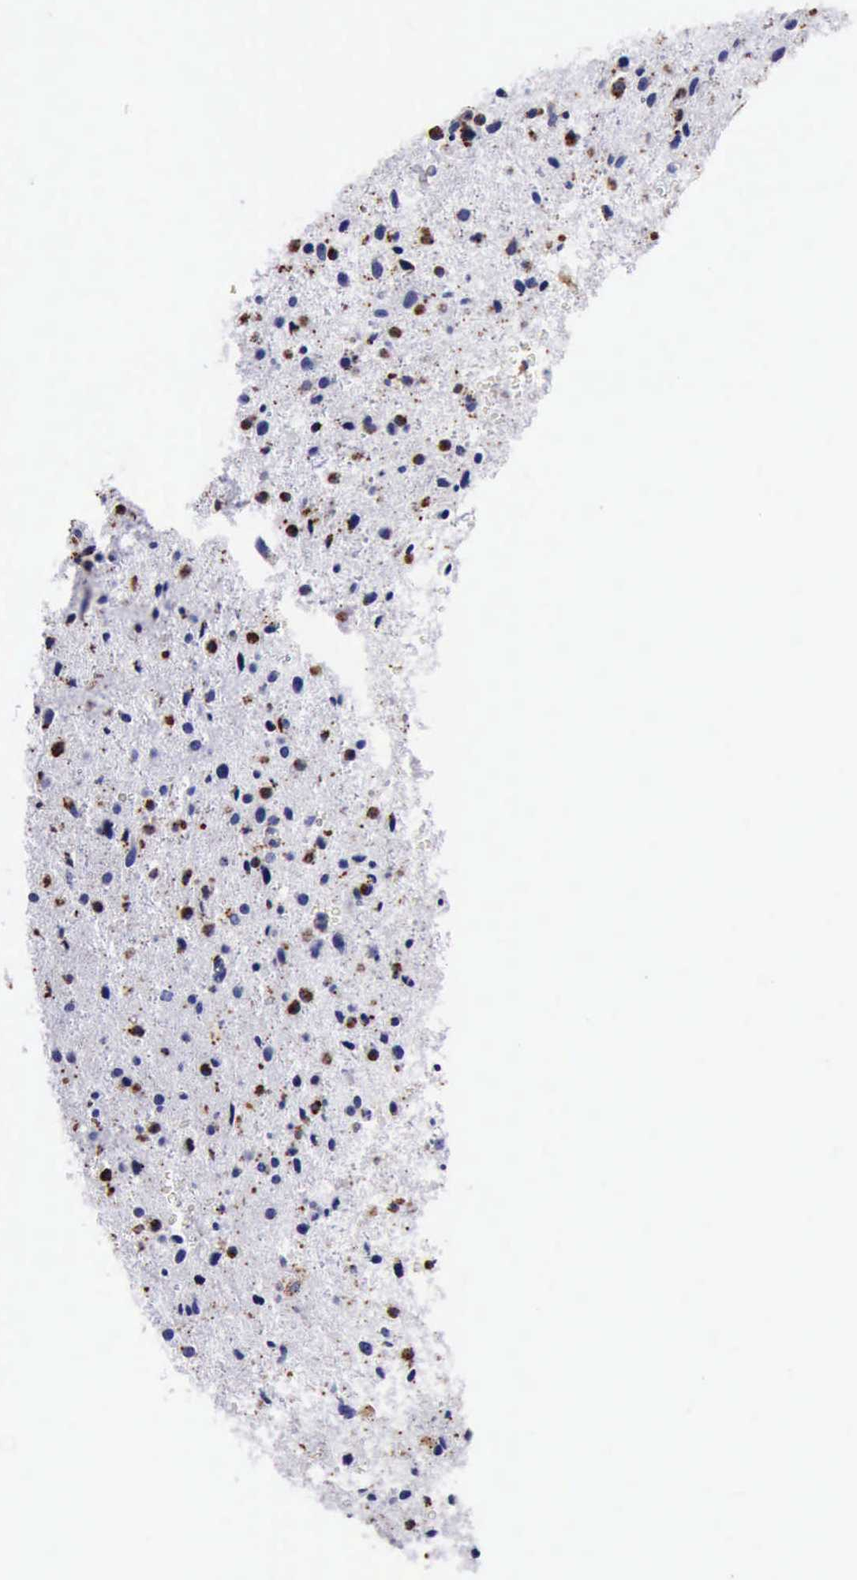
{"staining": {"intensity": "strong", "quantity": "25%-75%", "location": "cytoplasmic/membranous"}, "tissue": "glioma", "cell_type": "Tumor cells", "image_type": "cancer", "snomed": [{"axis": "morphology", "description": "Glioma, malignant, Low grade"}, {"axis": "topography", "description": "Brain"}], "caption": "A high-resolution micrograph shows immunohistochemistry staining of glioma, which displays strong cytoplasmic/membranous positivity in approximately 25%-75% of tumor cells.", "gene": "CTSD", "patient": {"sex": "female", "age": 46}}